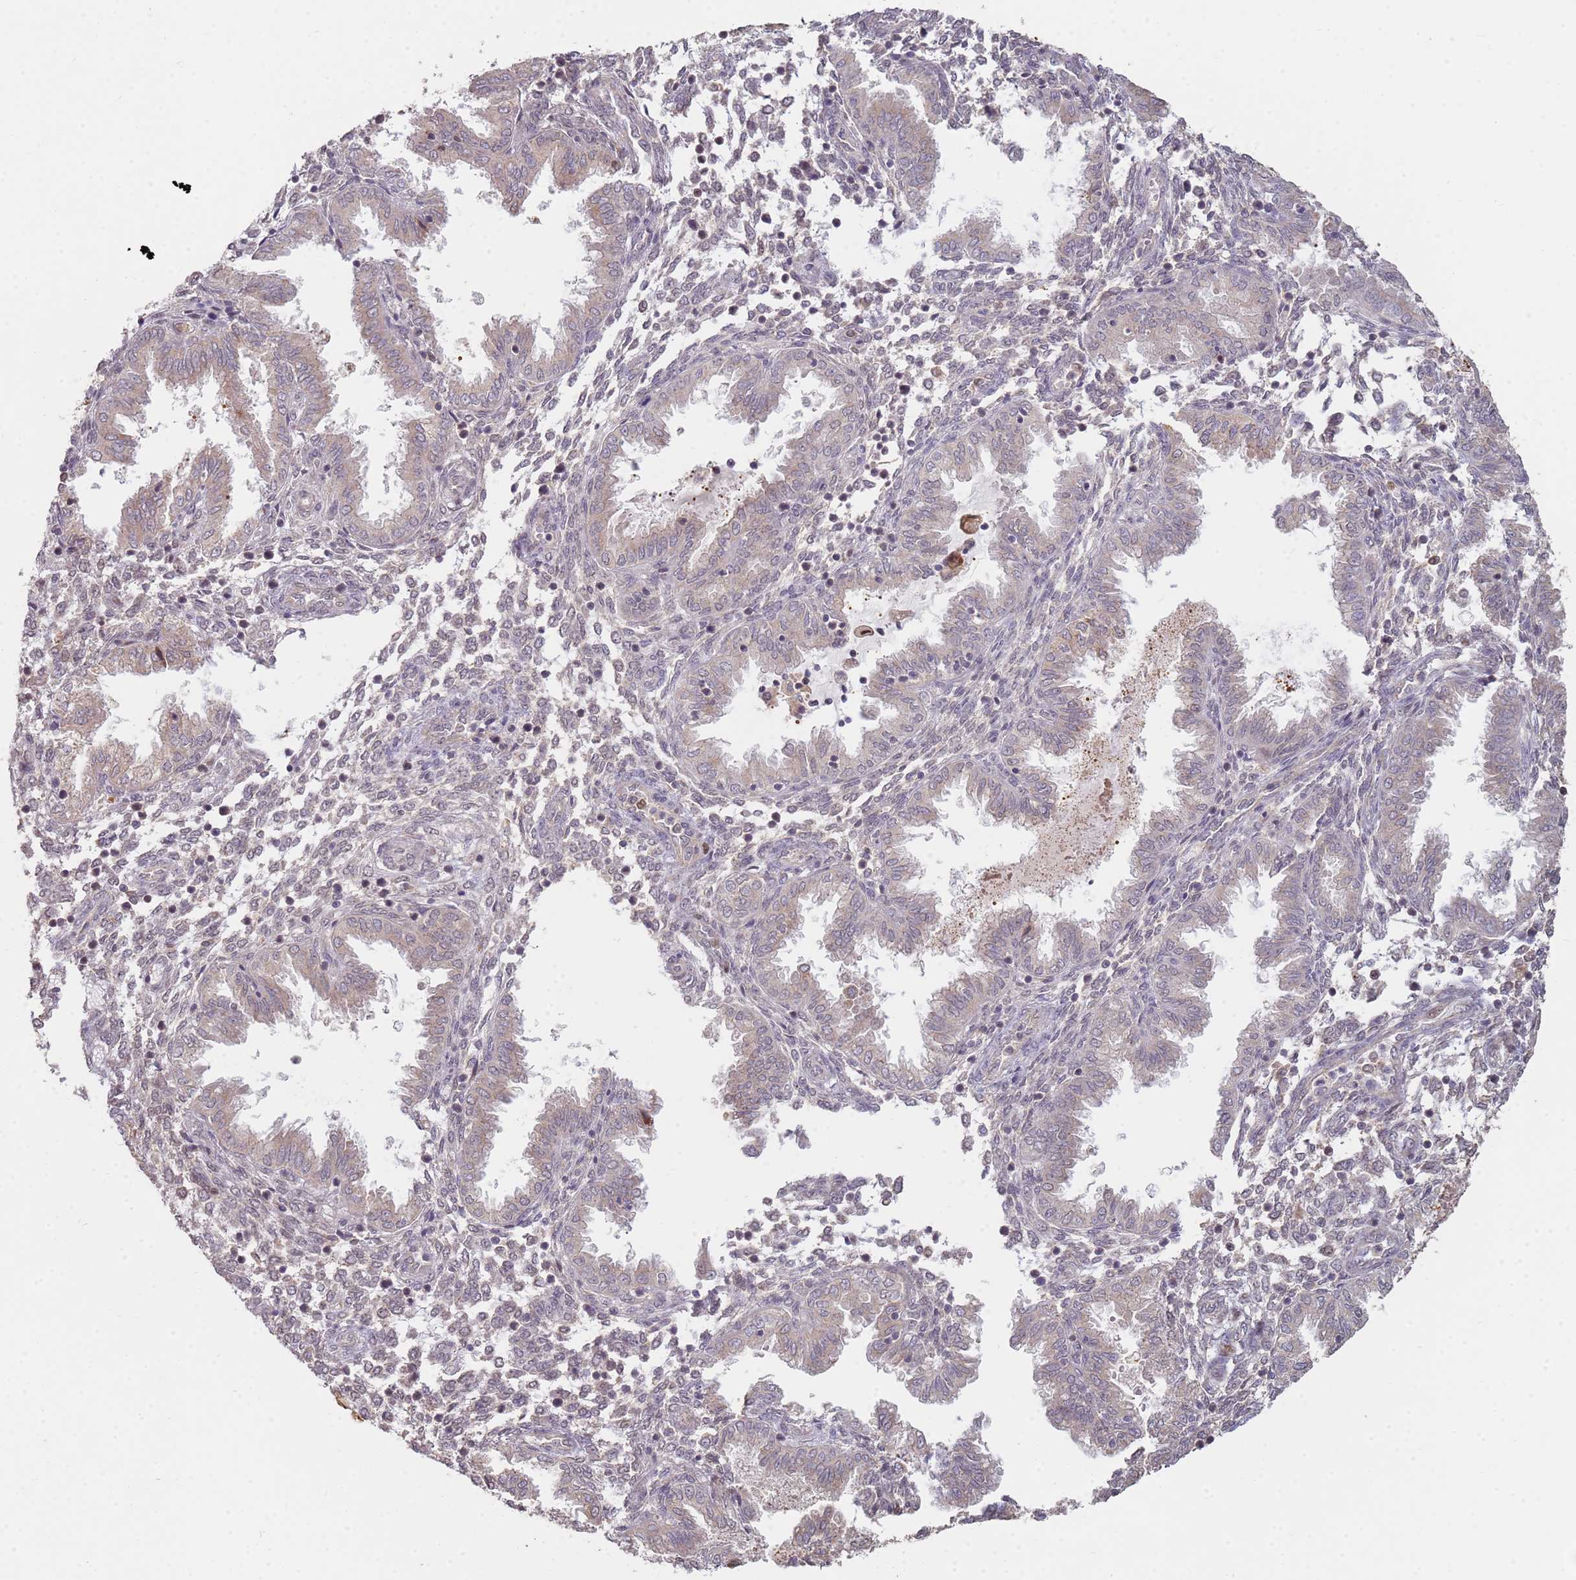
{"staining": {"intensity": "negative", "quantity": "none", "location": "none"}, "tissue": "endometrium", "cell_type": "Cells in endometrial stroma", "image_type": "normal", "snomed": [{"axis": "morphology", "description": "Normal tissue, NOS"}, {"axis": "topography", "description": "Endometrium"}], "caption": "This image is of benign endometrium stained with IHC to label a protein in brown with the nuclei are counter-stained blue. There is no positivity in cells in endometrial stroma. (Immunohistochemistry, brightfield microscopy, high magnification).", "gene": "MPEG1", "patient": {"sex": "female", "age": 33}}